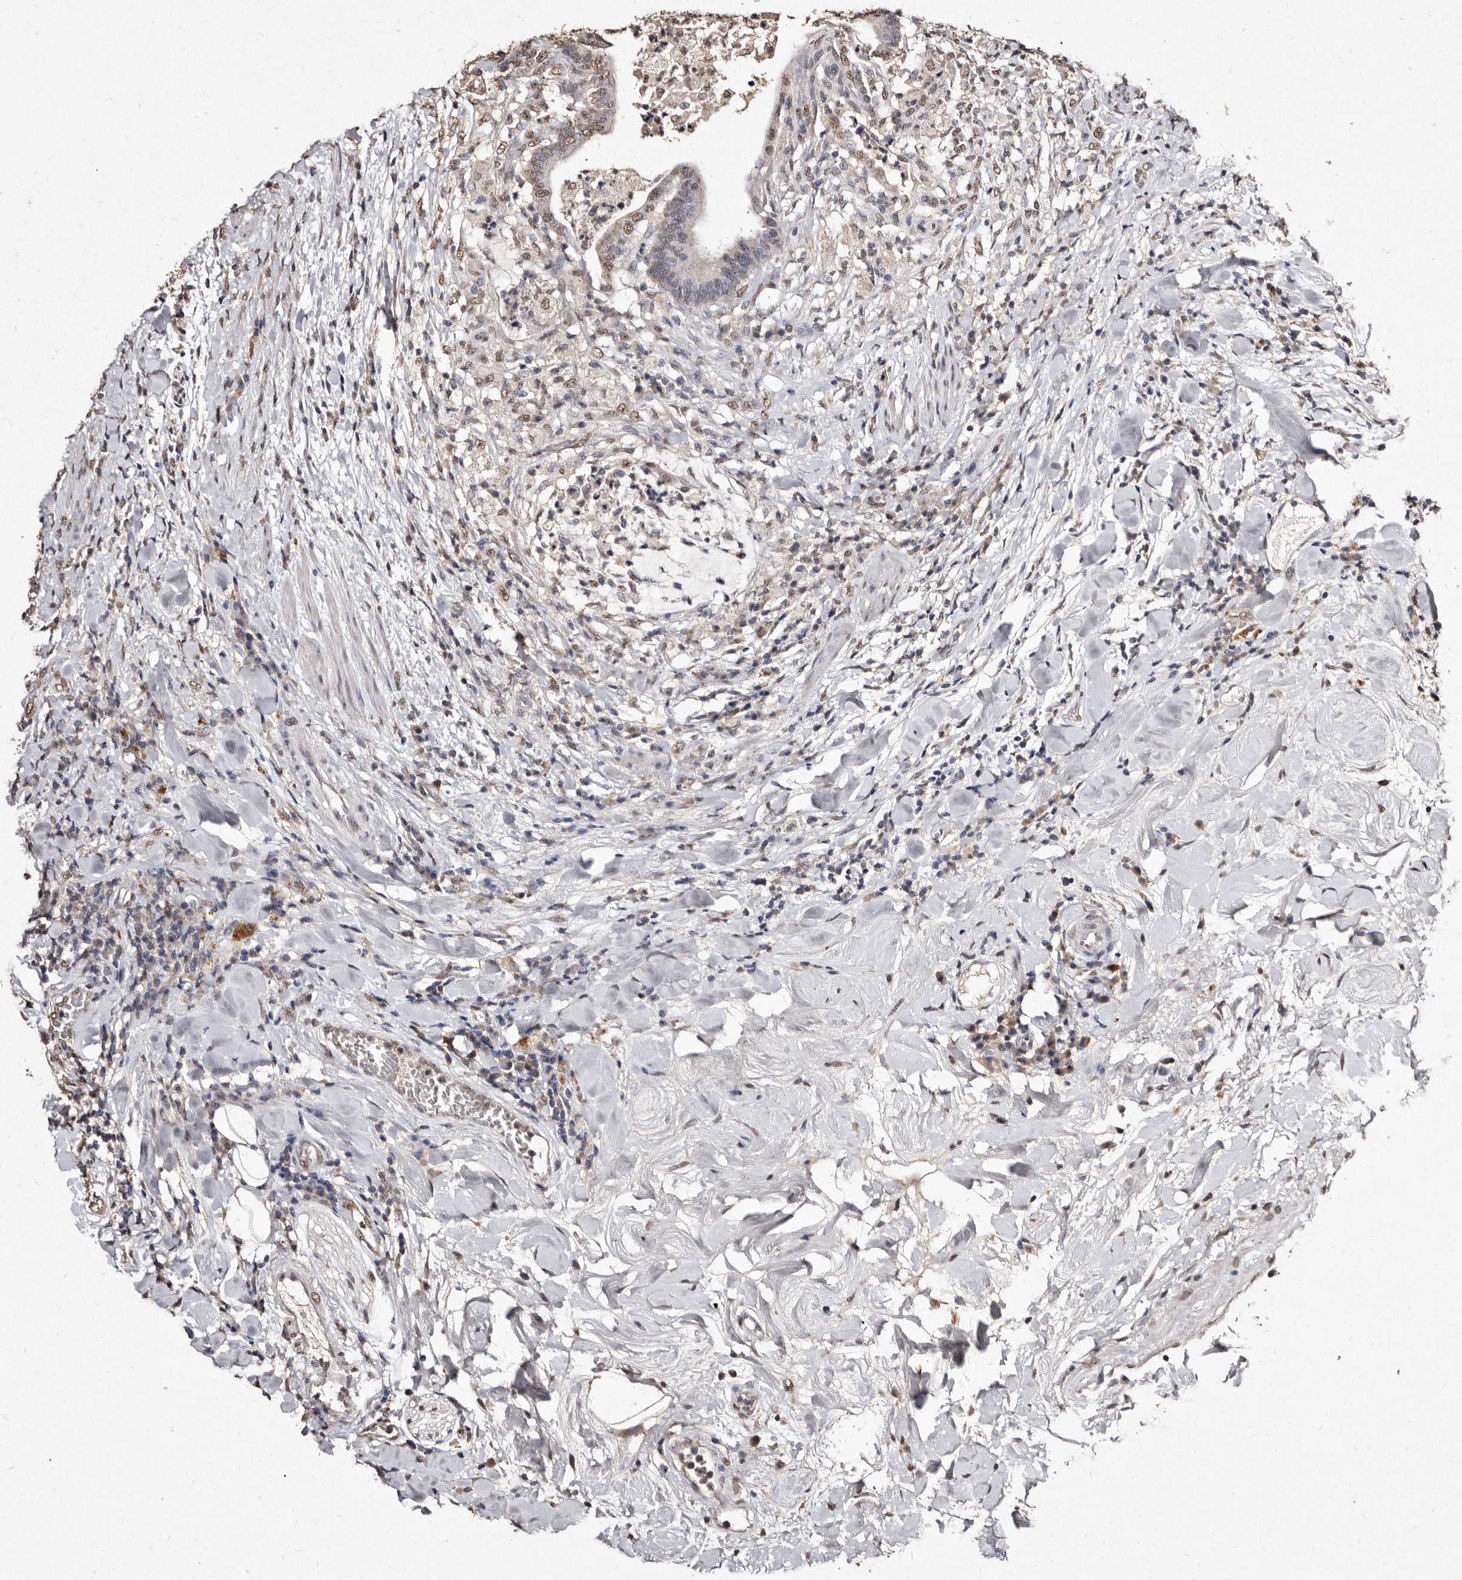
{"staining": {"intensity": "moderate", "quantity": "<25%", "location": "nuclear"}, "tissue": "colorectal cancer", "cell_type": "Tumor cells", "image_type": "cancer", "snomed": [{"axis": "morphology", "description": "Adenocarcinoma, NOS"}, {"axis": "topography", "description": "Colon"}], "caption": "Immunohistochemical staining of human adenocarcinoma (colorectal) shows low levels of moderate nuclear protein staining in approximately <25% of tumor cells.", "gene": "ERBB4", "patient": {"sex": "female", "age": 66}}